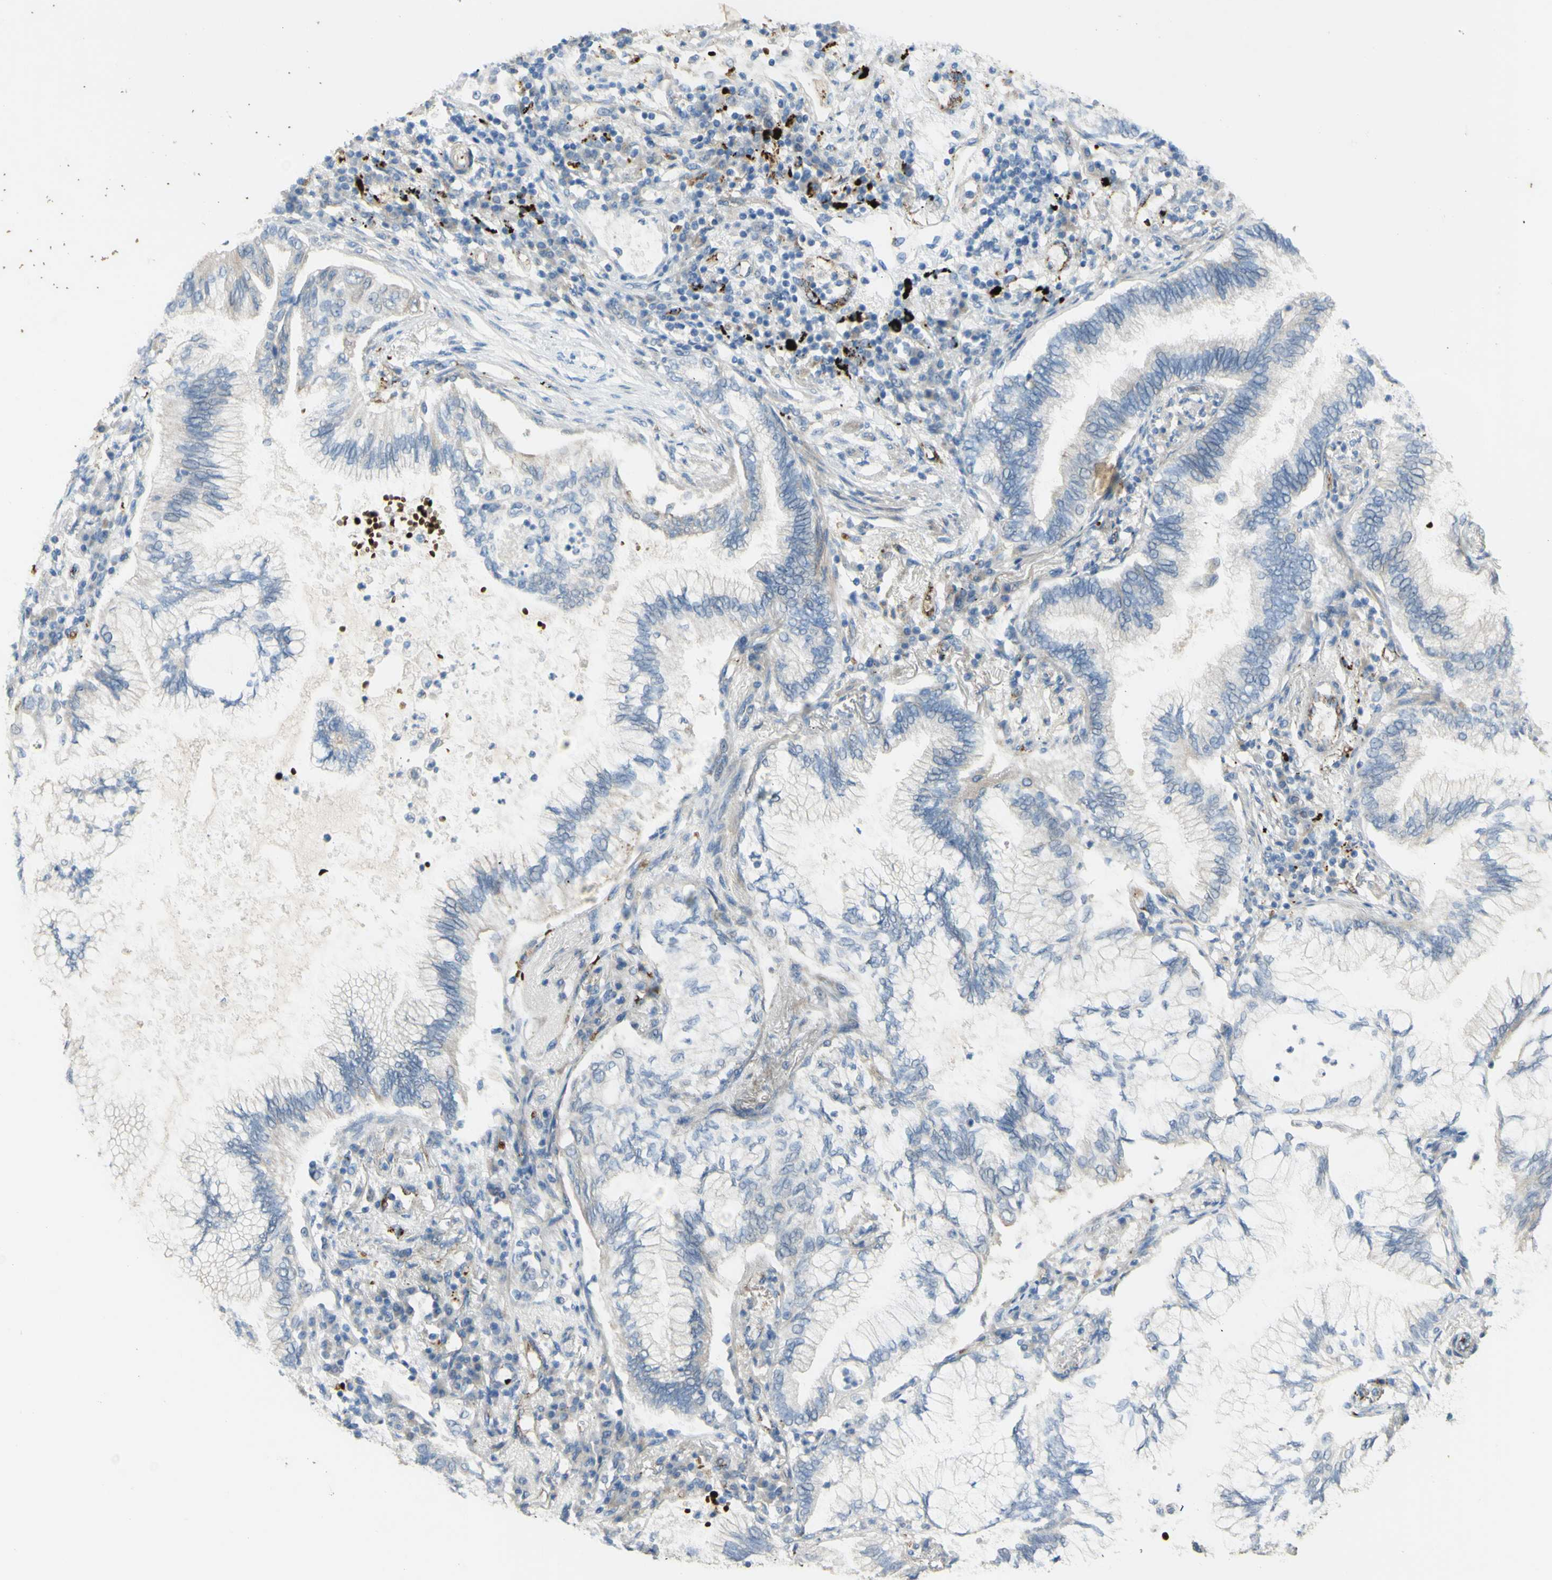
{"staining": {"intensity": "negative", "quantity": "none", "location": "none"}, "tissue": "lung cancer", "cell_type": "Tumor cells", "image_type": "cancer", "snomed": [{"axis": "morphology", "description": "Normal tissue, NOS"}, {"axis": "morphology", "description": "Adenocarcinoma, NOS"}, {"axis": "topography", "description": "Bronchus"}, {"axis": "topography", "description": "Lung"}], "caption": "DAB (3,3'-diaminobenzidine) immunohistochemical staining of adenocarcinoma (lung) exhibits no significant positivity in tumor cells.", "gene": "GAN", "patient": {"sex": "female", "age": 70}}